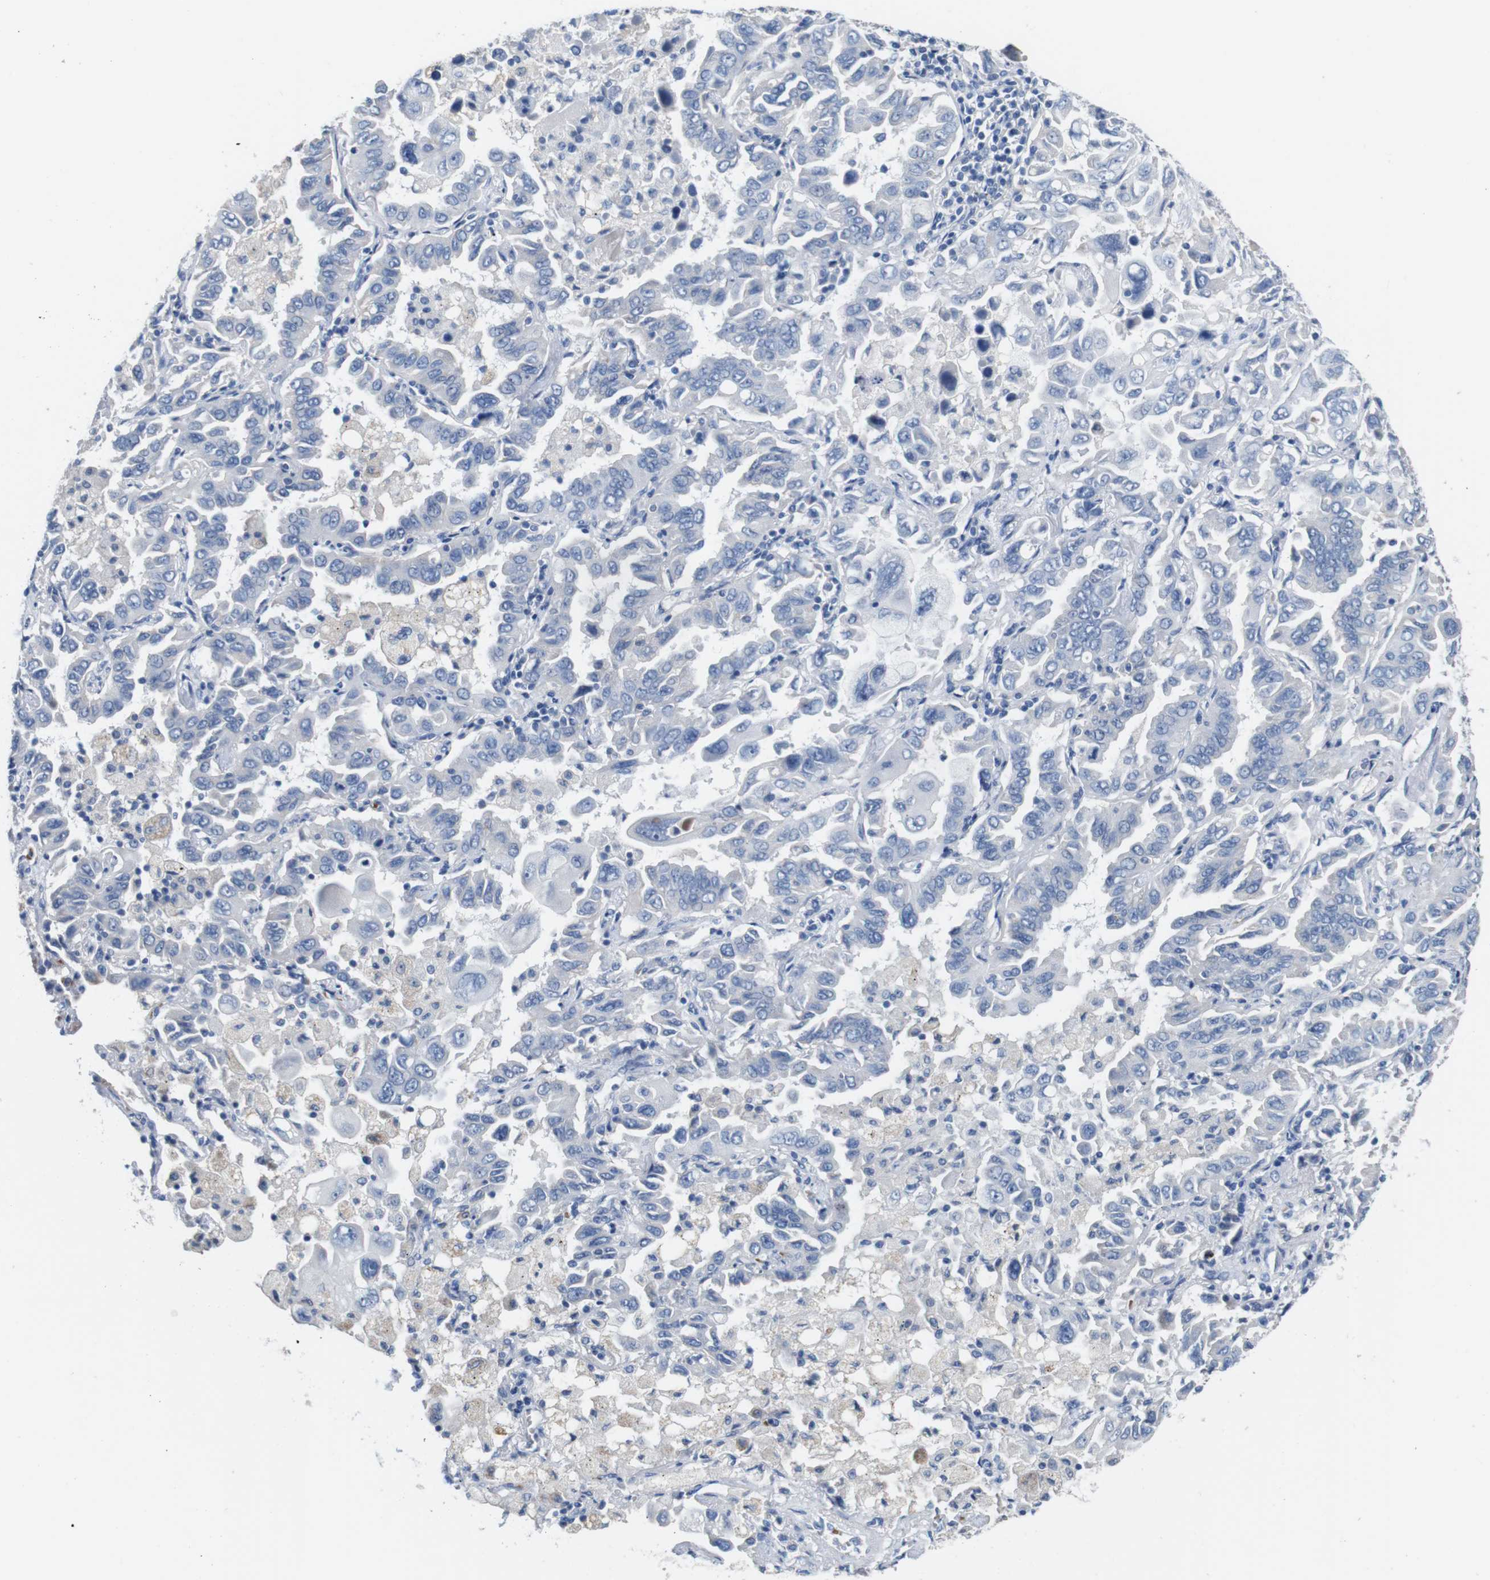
{"staining": {"intensity": "negative", "quantity": "none", "location": "none"}, "tissue": "lung cancer", "cell_type": "Tumor cells", "image_type": "cancer", "snomed": [{"axis": "morphology", "description": "Adenocarcinoma, NOS"}, {"axis": "topography", "description": "Lung"}], "caption": "Immunohistochemical staining of lung cancer displays no significant staining in tumor cells. (Brightfield microscopy of DAB immunohistochemistry at high magnification).", "gene": "IGSF8", "patient": {"sex": "male", "age": 64}}